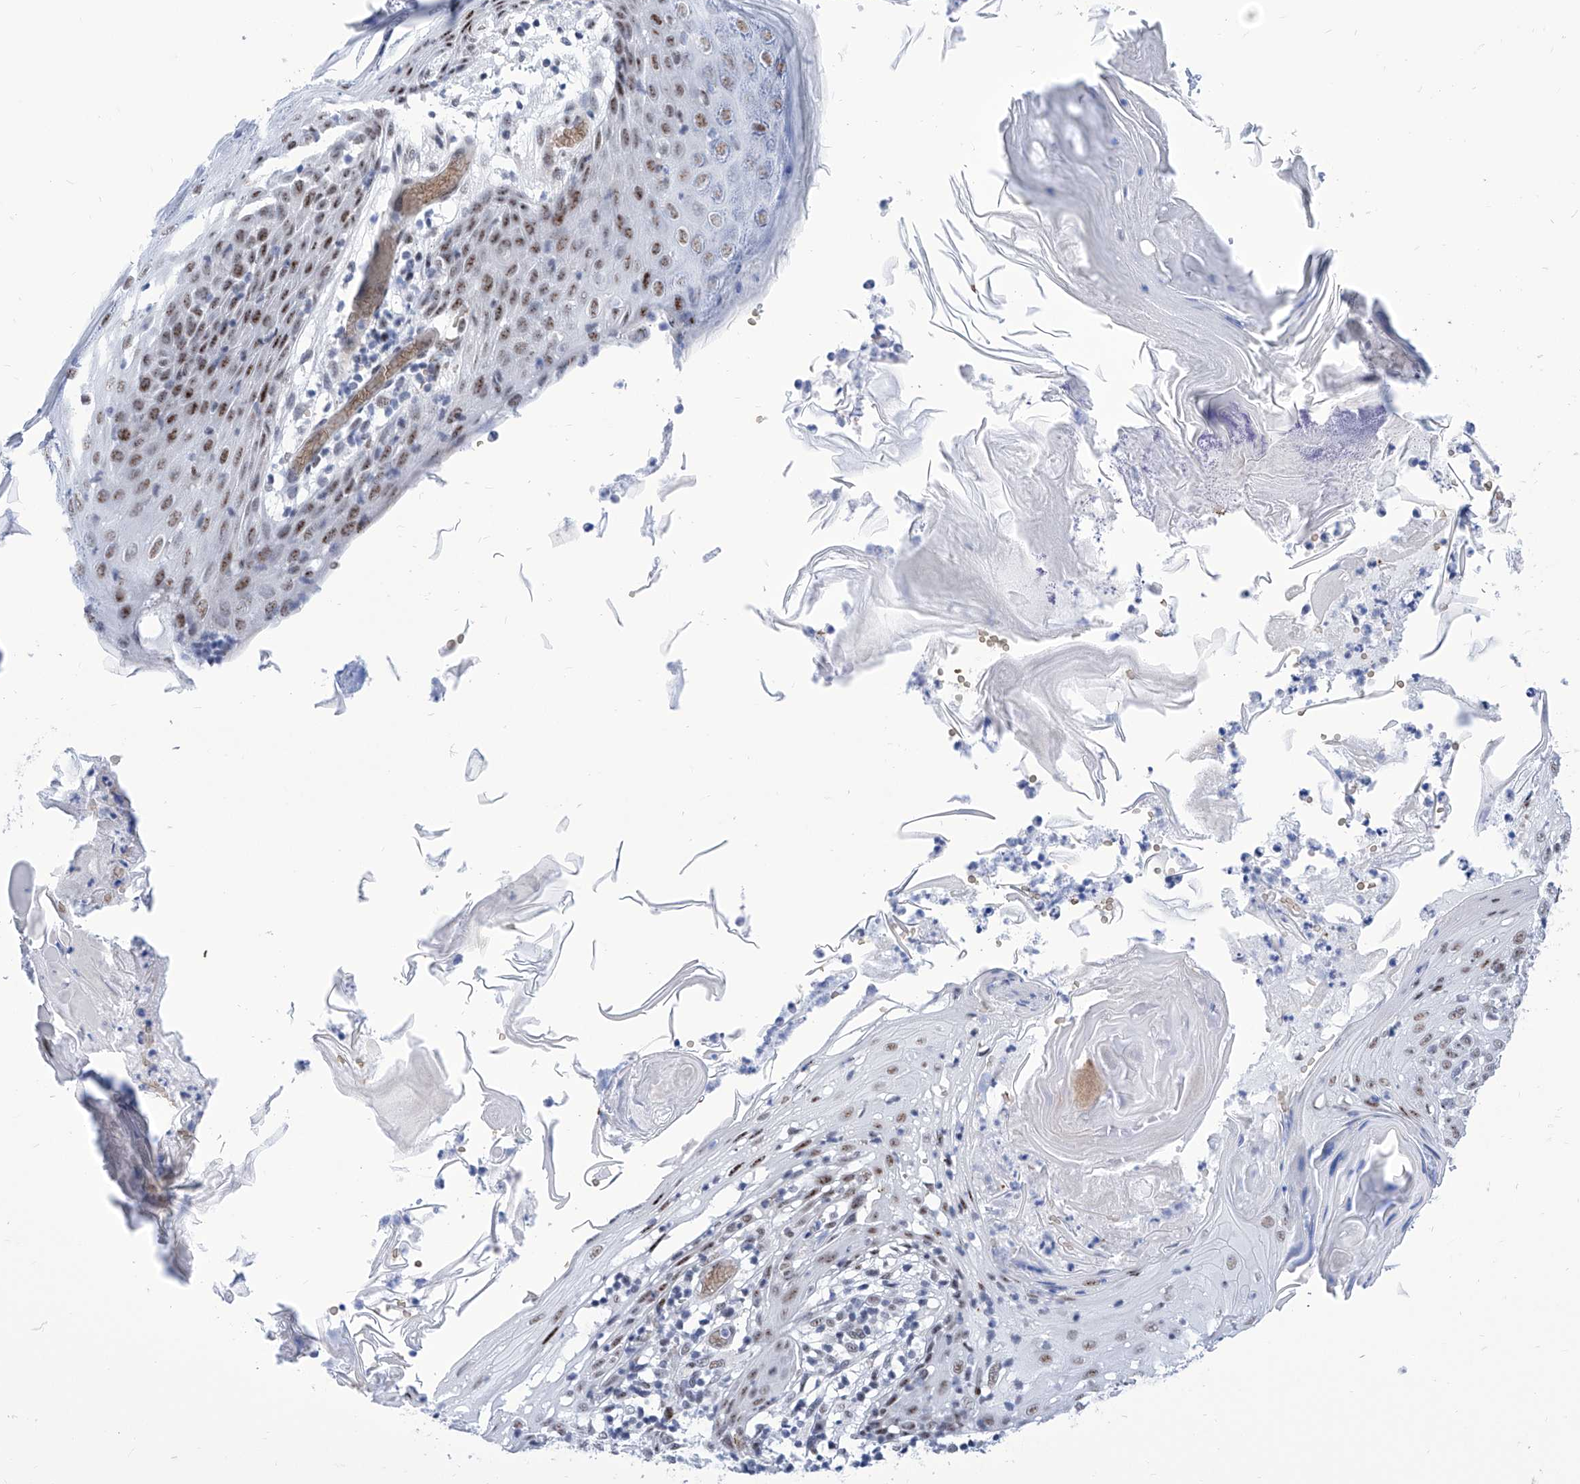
{"staining": {"intensity": "moderate", "quantity": "25%-75%", "location": "nuclear"}, "tissue": "skin cancer", "cell_type": "Tumor cells", "image_type": "cancer", "snomed": [{"axis": "morphology", "description": "Squamous cell carcinoma, NOS"}, {"axis": "topography", "description": "Skin"}], "caption": "The immunohistochemical stain labels moderate nuclear staining in tumor cells of skin cancer (squamous cell carcinoma) tissue. The protein is shown in brown color, while the nuclei are stained blue.", "gene": "SART1", "patient": {"sex": "female", "age": 88}}